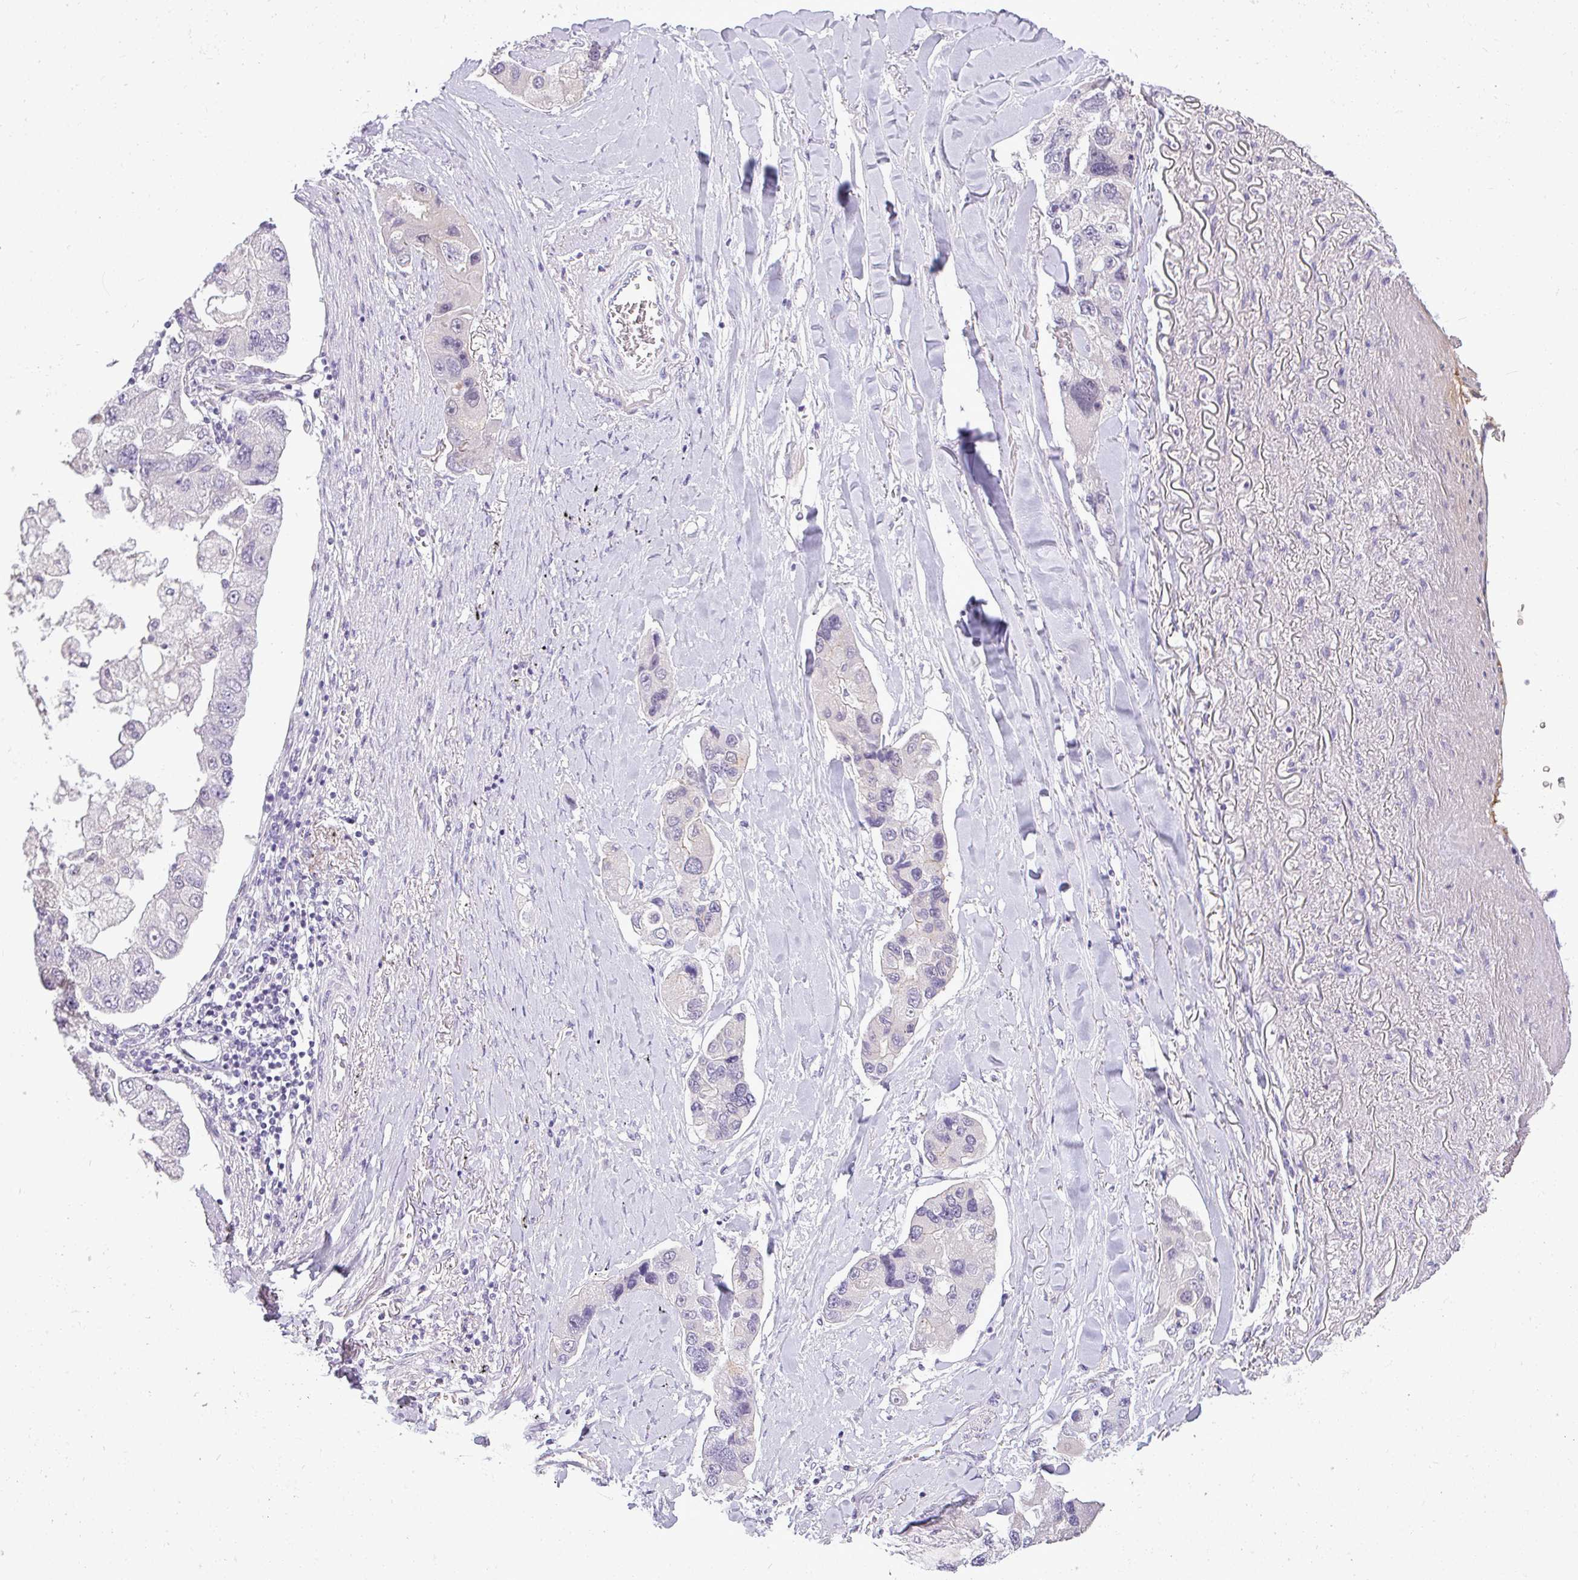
{"staining": {"intensity": "negative", "quantity": "none", "location": "none"}, "tissue": "lung cancer", "cell_type": "Tumor cells", "image_type": "cancer", "snomed": [{"axis": "morphology", "description": "Adenocarcinoma, NOS"}, {"axis": "topography", "description": "Lung"}], "caption": "High magnification brightfield microscopy of lung adenocarcinoma stained with DAB (3,3'-diaminobenzidine) (brown) and counterstained with hematoxylin (blue): tumor cells show no significant expression.", "gene": "APOM", "patient": {"sex": "female", "age": 54}}